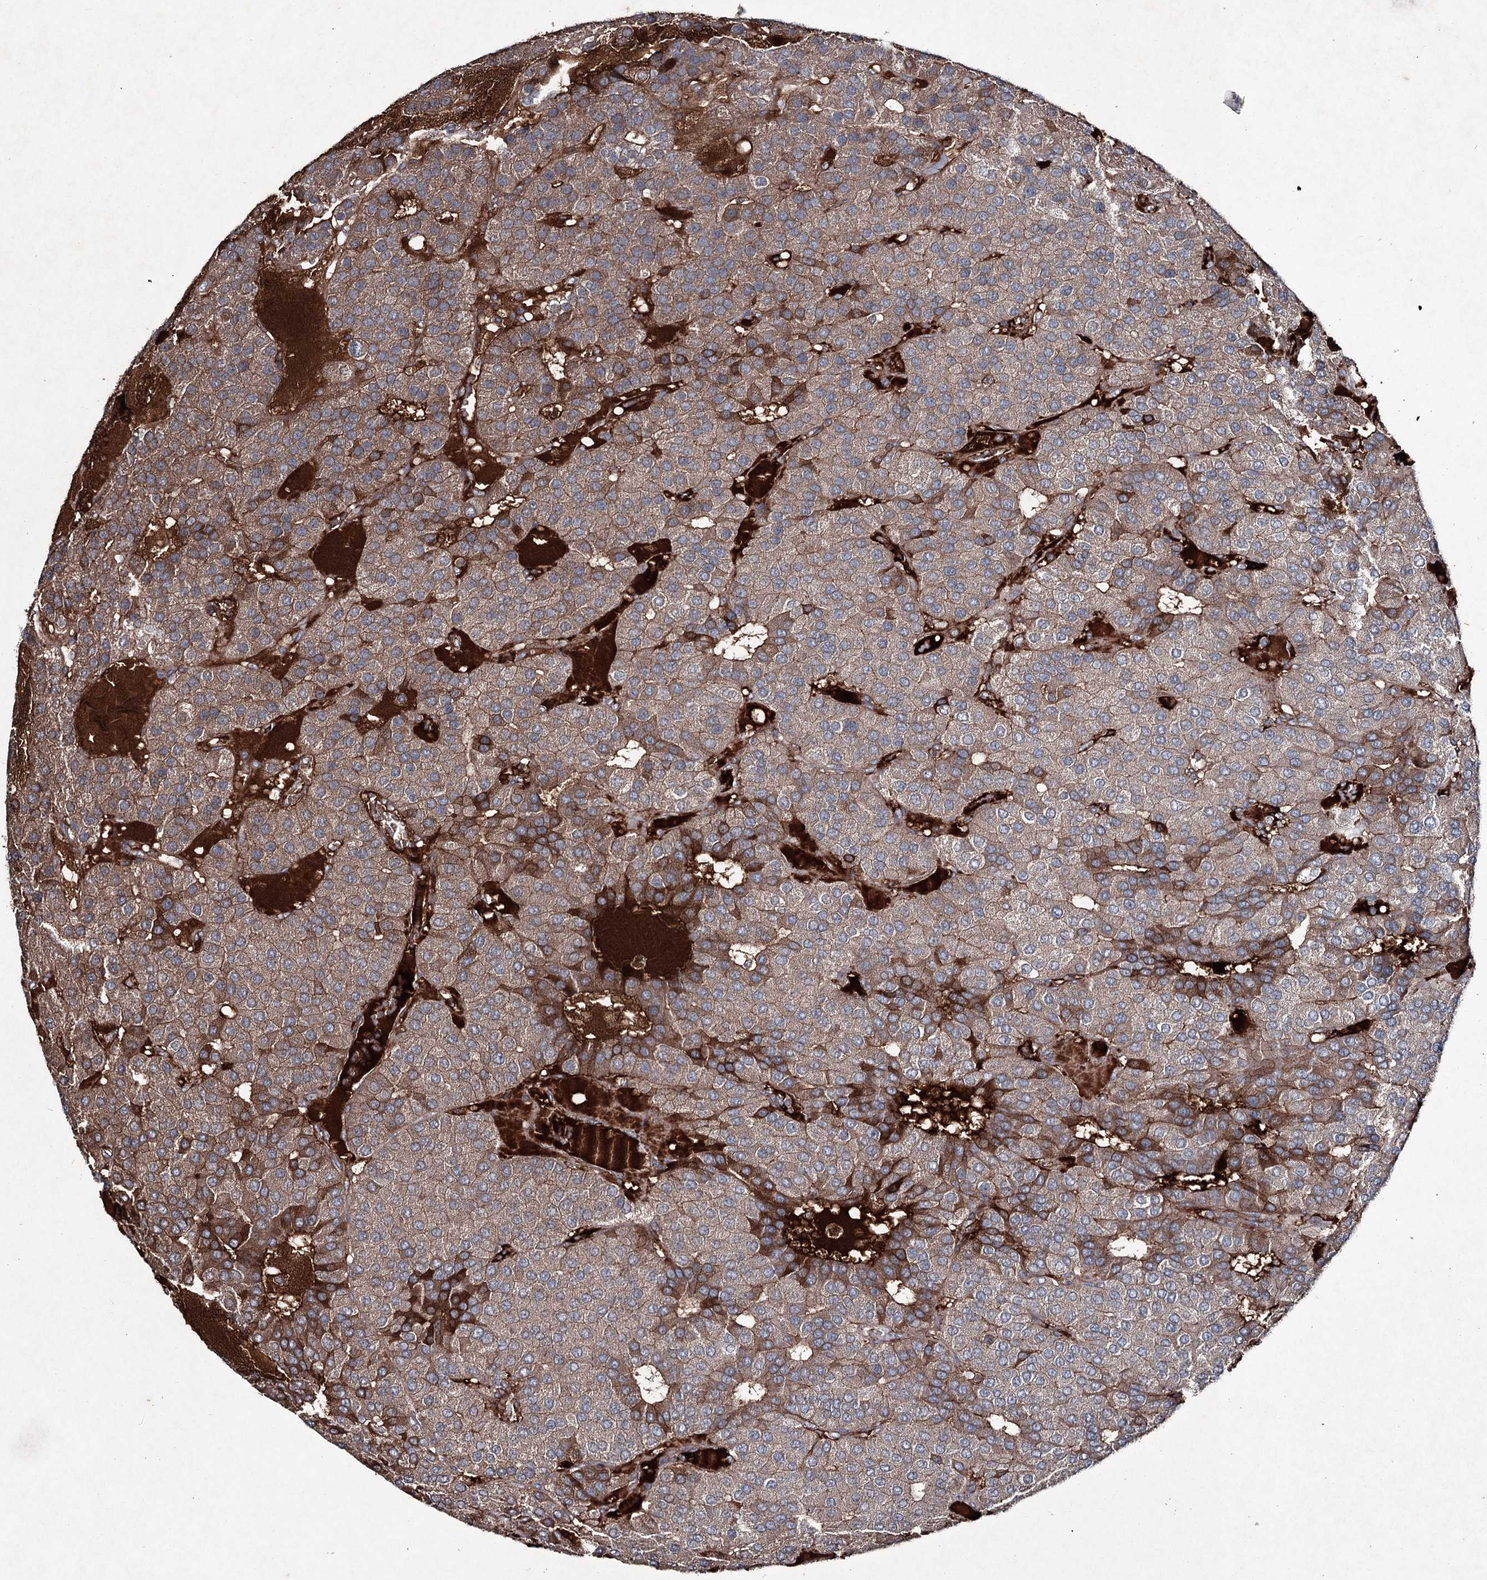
{"staining": {"intensity": "moderate", "quantity": "25%-75%", "location": "cytoplasmic/membranous"}, "tissue": "parathyroid gland", "cell_type": "Glandular cells", "image_type": "normal", "snomed": [{"axis": "morphology", "description": "Normal tissue, NOS"}, {"axis": "morphology", "description": "Adenoma, NOS"}, {"axis": "topography", "description": "Parathyroid gland"}], "caption": "Immunohistochemistry (IHC) (DAB) staining of normal human parathyroid gland demonstrates moderate cytoplasmic/membranous protein expression in about 25%-75% of glandular cells.", "gene": "PGLYRP2", "patient": {"sex": "female", "age": 86}}